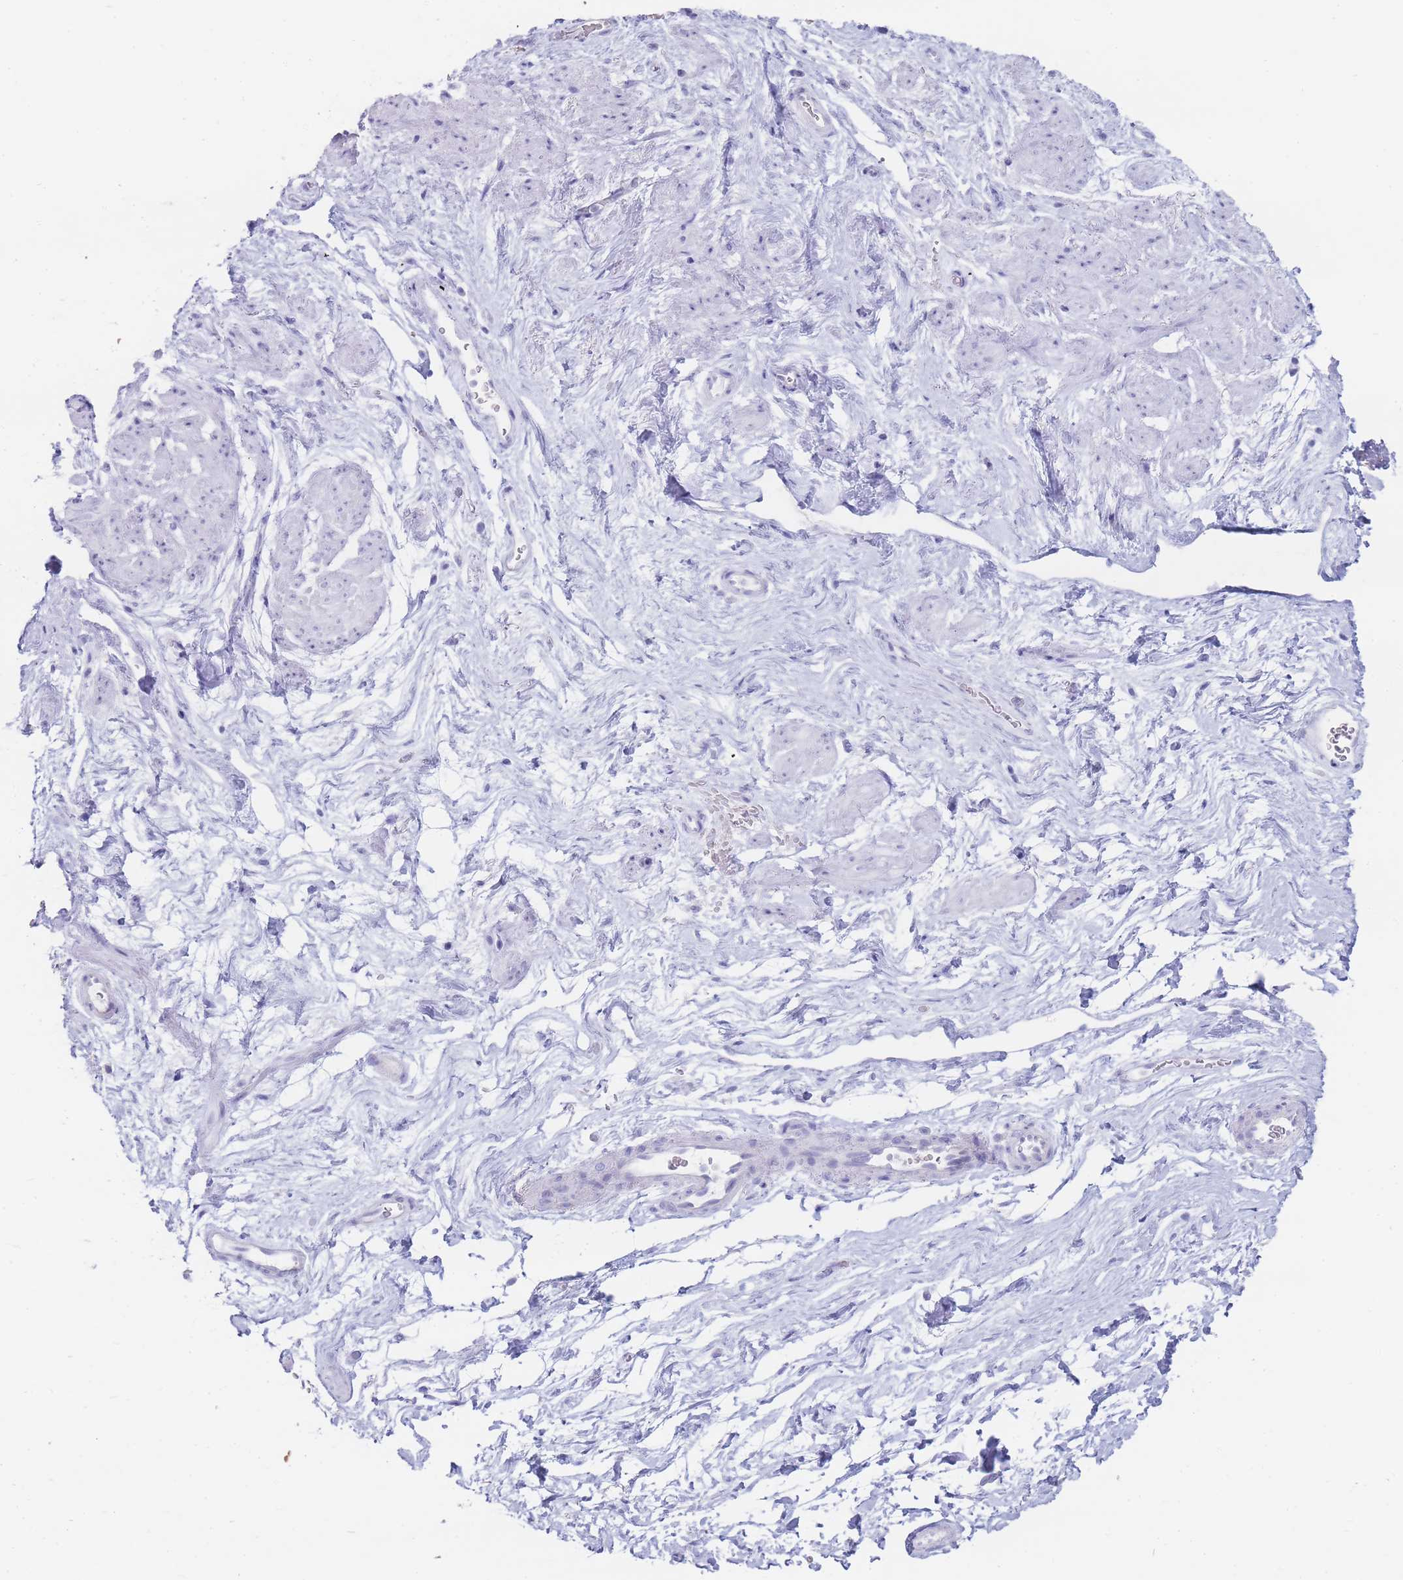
{"staining": {"intensity": "negative", "quantity": "none", "location": "none"}, "tissue": "smooth muscle", "cell_type": "Smooth muscle cells", "image_type": "normal", "snomed": [{"axis": "morphology", "description": "Normal tissue, NOS"}, {"axis": "topography", "description": "Smooth muscle"}, {"axis": "topography", "description": "Peripheral nerve tissue"}], "caption": "Immunohistochemistry histopathology image of normal smooth muscle stained for a protein (brown), which shows no expression in smooth muscle cells.", "gene": "ENSG00000284931", "patient": {"sex": "male", "age": 69}}